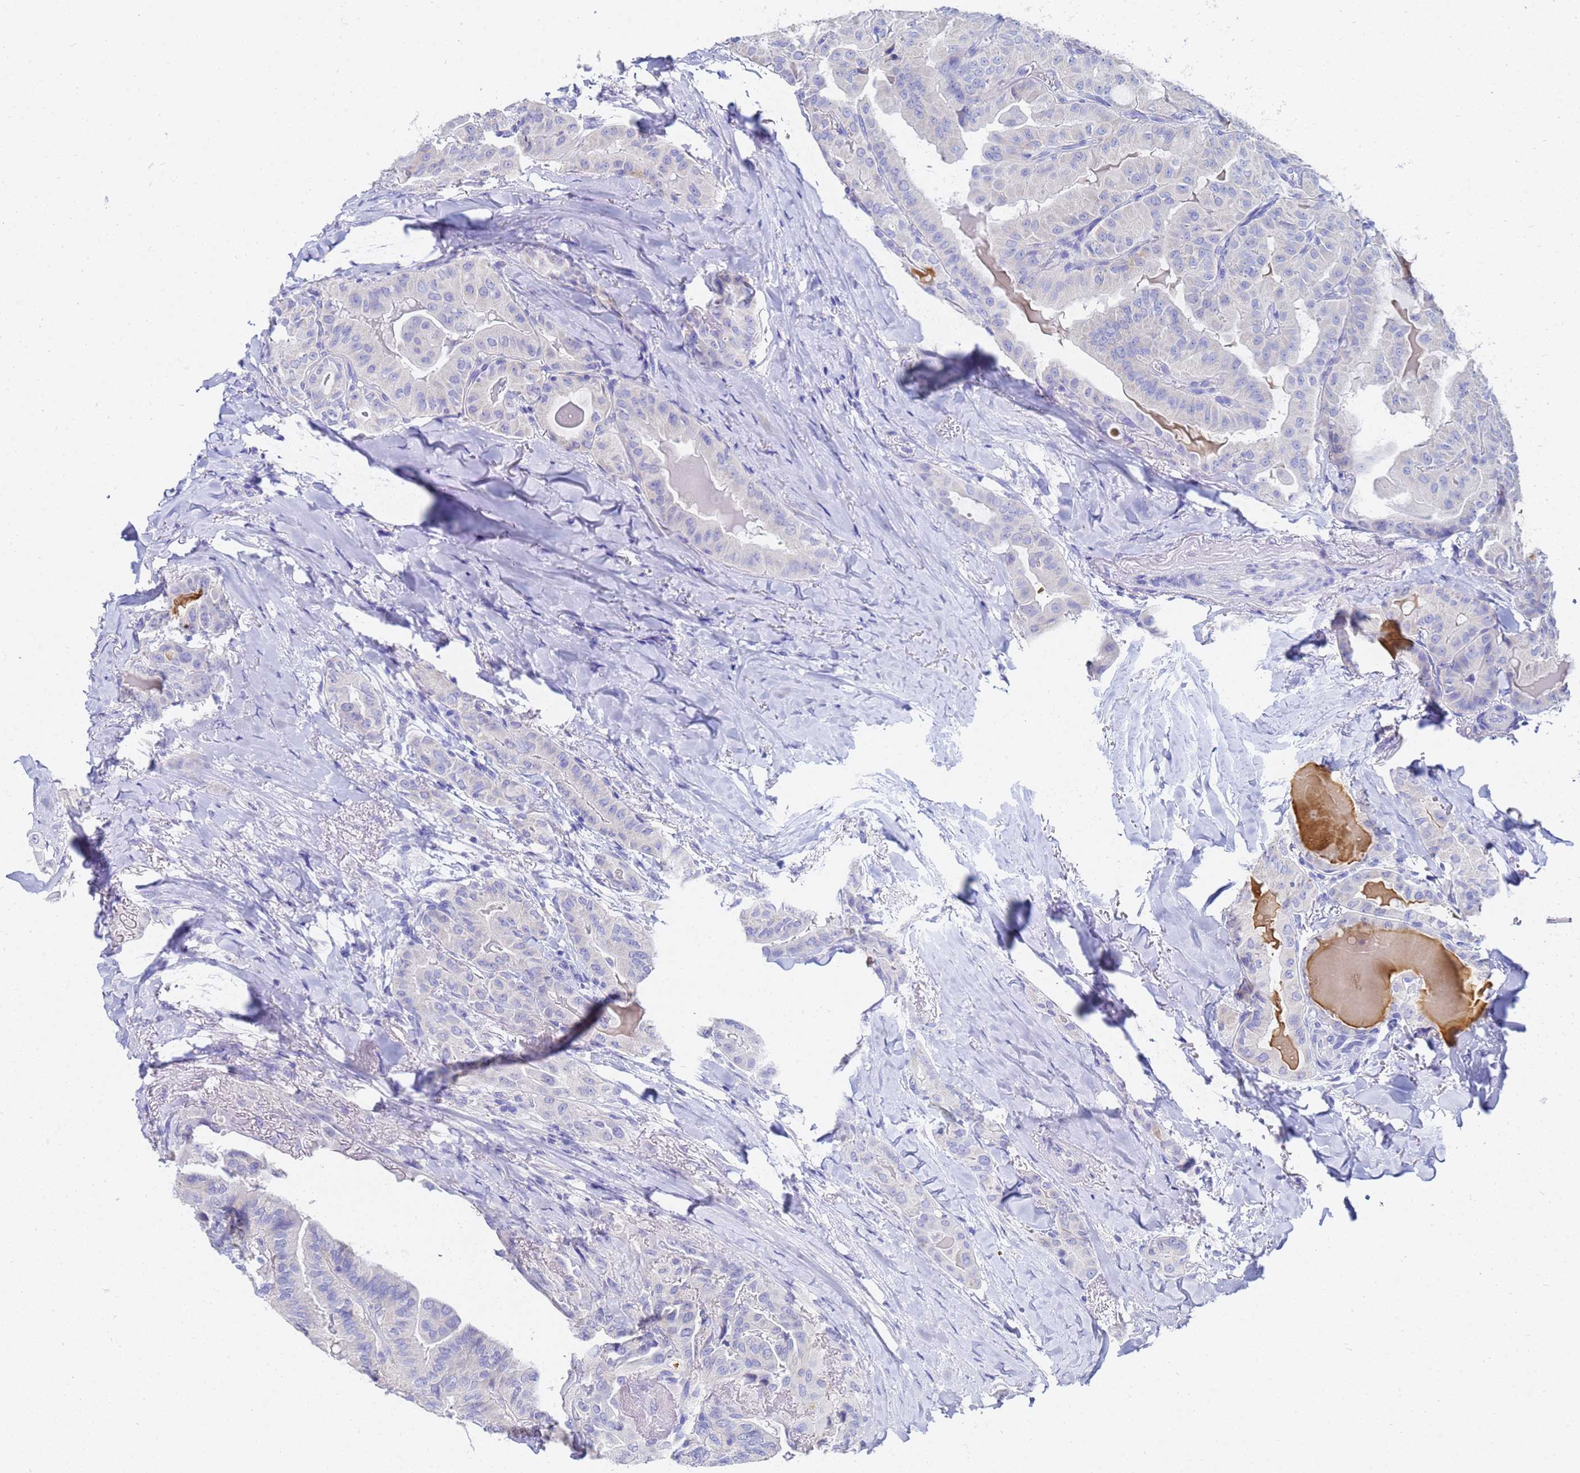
{"staining": {"intensity": "negative", "quantity": "none", "location": "none"}, "tissue": "thyroid cancer", "cell_type": "Tumor cells", "image_type": "cancer", "snomed": [{"axis": "morphology", "description": "Papillary adenocarcinoma, NOS"}, {"axis": "topography", "description": "Thyroid gland"}], "caption": "Tumor cells are negative for protein expression in human thyroid cancer (papillary adenocarcinoma).", "gene": "C2orf72", "patient": {"sex": "female", "age": 68}}